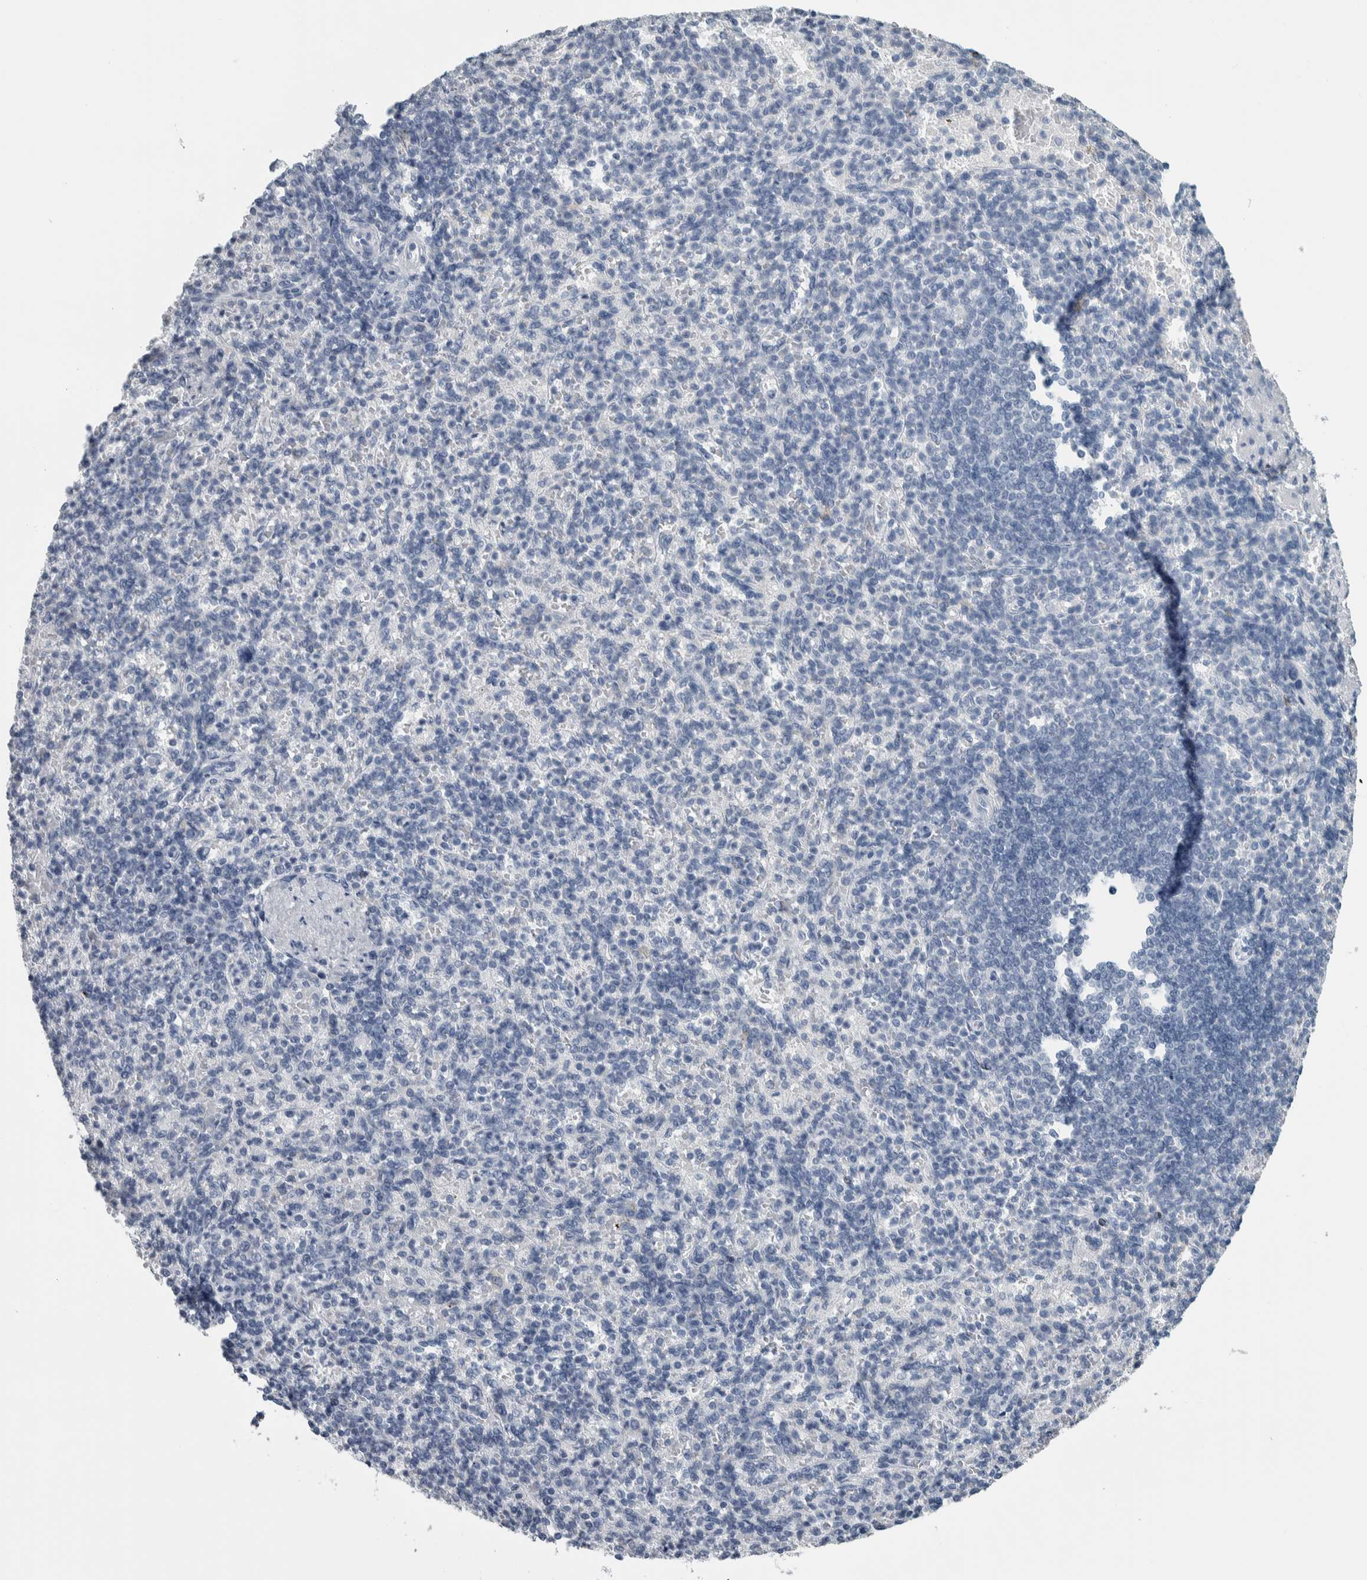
{"staining": {"intensity": "negative", "quantity": "none", "location": "none"}, "tissue": "spleen", "cell_type": "Cells in red pulp", "image_type": "normal", "snomed": [{"axis": "morphology", "description": "Normal tissue, NOS"}, {"axis": "topography", "description": "Spleen"}], "caption": "Human spleen stained for a protein using immunohistochemistry displays no staining in cells in red pulp.", "gene": "CDH17", "patient": {"sex": "female", "age": 74}}